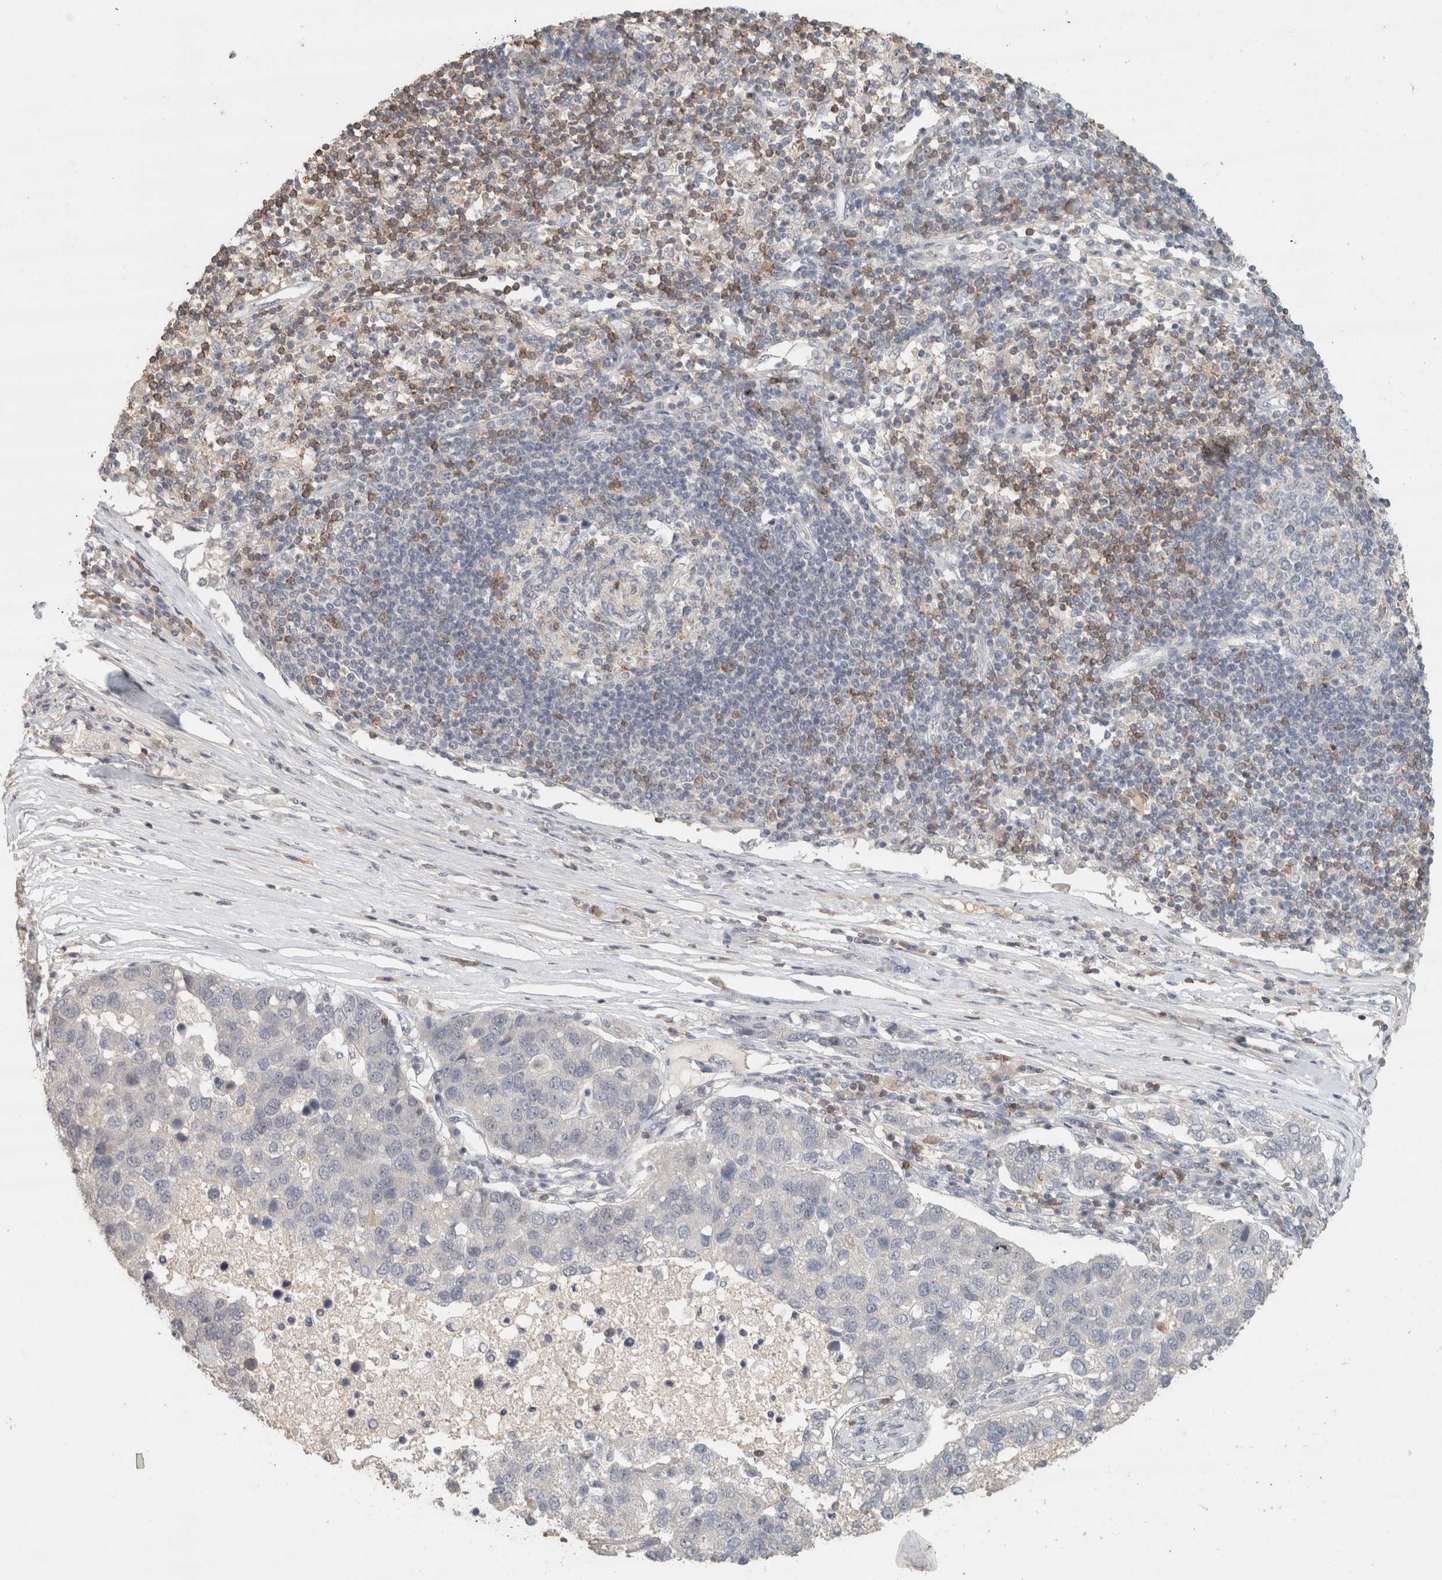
{"staining": {"intensity": "negative", "quantity": "none", "location": "none"}, "tissue": "pancreatic cancer", "cell_type": "Tumor cells", "image_type": "cancer", "snomed": [{"axis": "morphology", "description": "Adenocarcinoma, NOS"}, {"axis": "topography", "description": "Pancreas"}], "caption": "Immunohistochemistry (IHC) micrograph of neoplastic tissue: human pancreatic adenocarcinoma stained with DAB reveals no significant protein staining in tumor cells.", "gene": "TRAT1", "patient": {"sex": "female", "age": 61}}